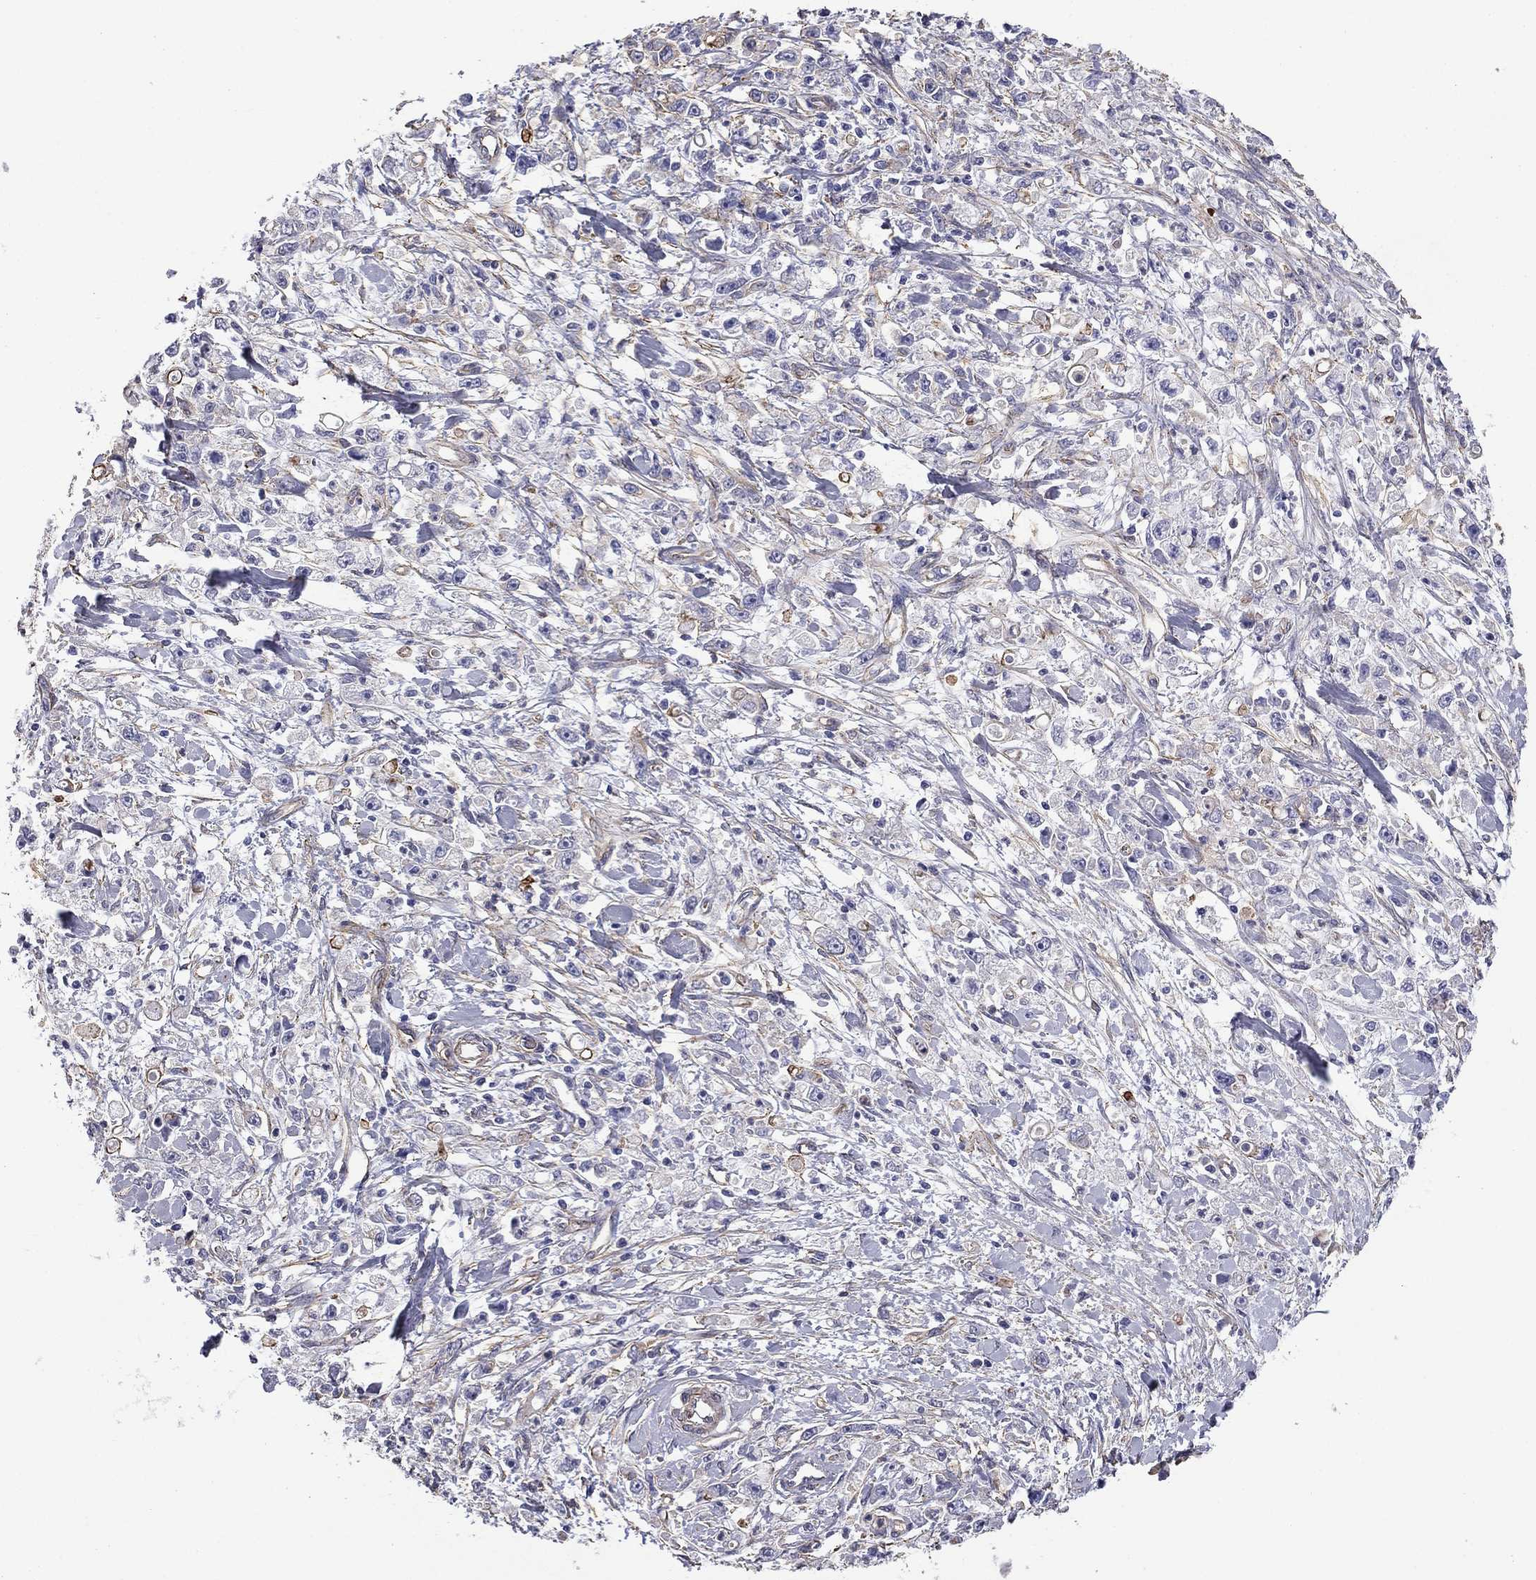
{"staining": {"intensity": "negative", "quantity": "none", "location": "none"}, "tissue": "stomach cancer", "cell_type": "Tumor cells", "image_type": "cancer", "snomed": [{"axis": "morphology", "description": "Adenocarcinoma, NOS"}, {"axis": "topography", "description": "Stomach"}], "caption": "Protein analysis of stomach adenocarcinoma reveals no significant positivity in tumor cells. (DAB (3,3'-diaminobenzidine) IHC with hematoxylin counter stain).", "gene": "TCHH", "patient": {"sex": "female", "age": 59}}